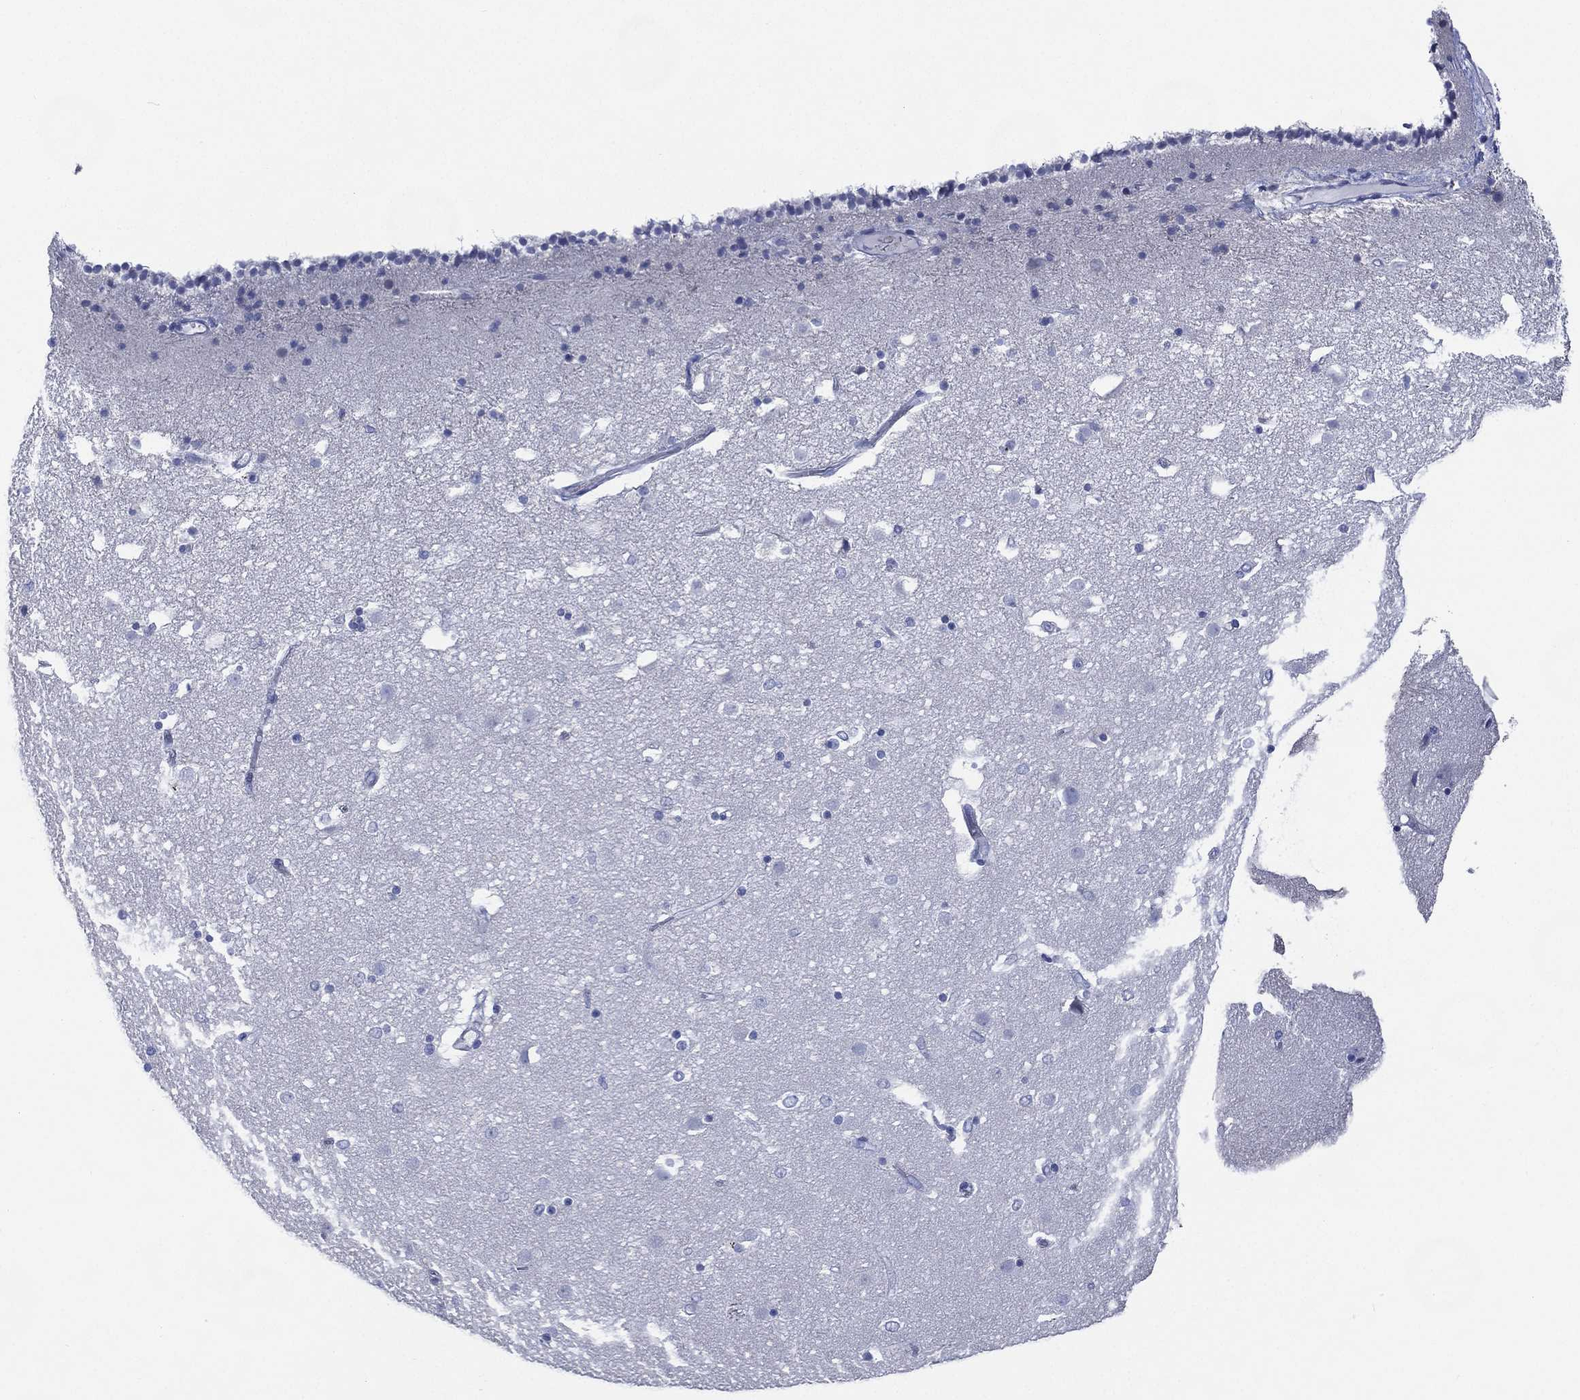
{"staining": {"intensity": "negative", "quantity": "none", "location": "none"}, "tissue": "caudate", "cell_type": "Glial cells", "image_type": "normal", "snomed": [{"axis": "morphology", "description": "Normal tissue, NOS"}, {"axis": "topography", "description": "Lateral ventricle wall"}], "caption": "Caudate stained for a protein using immunohistochemistry exhibits no expression glial cells.", "gene": "TMEM247", "patient": {"sex": "female", "age": 71}}